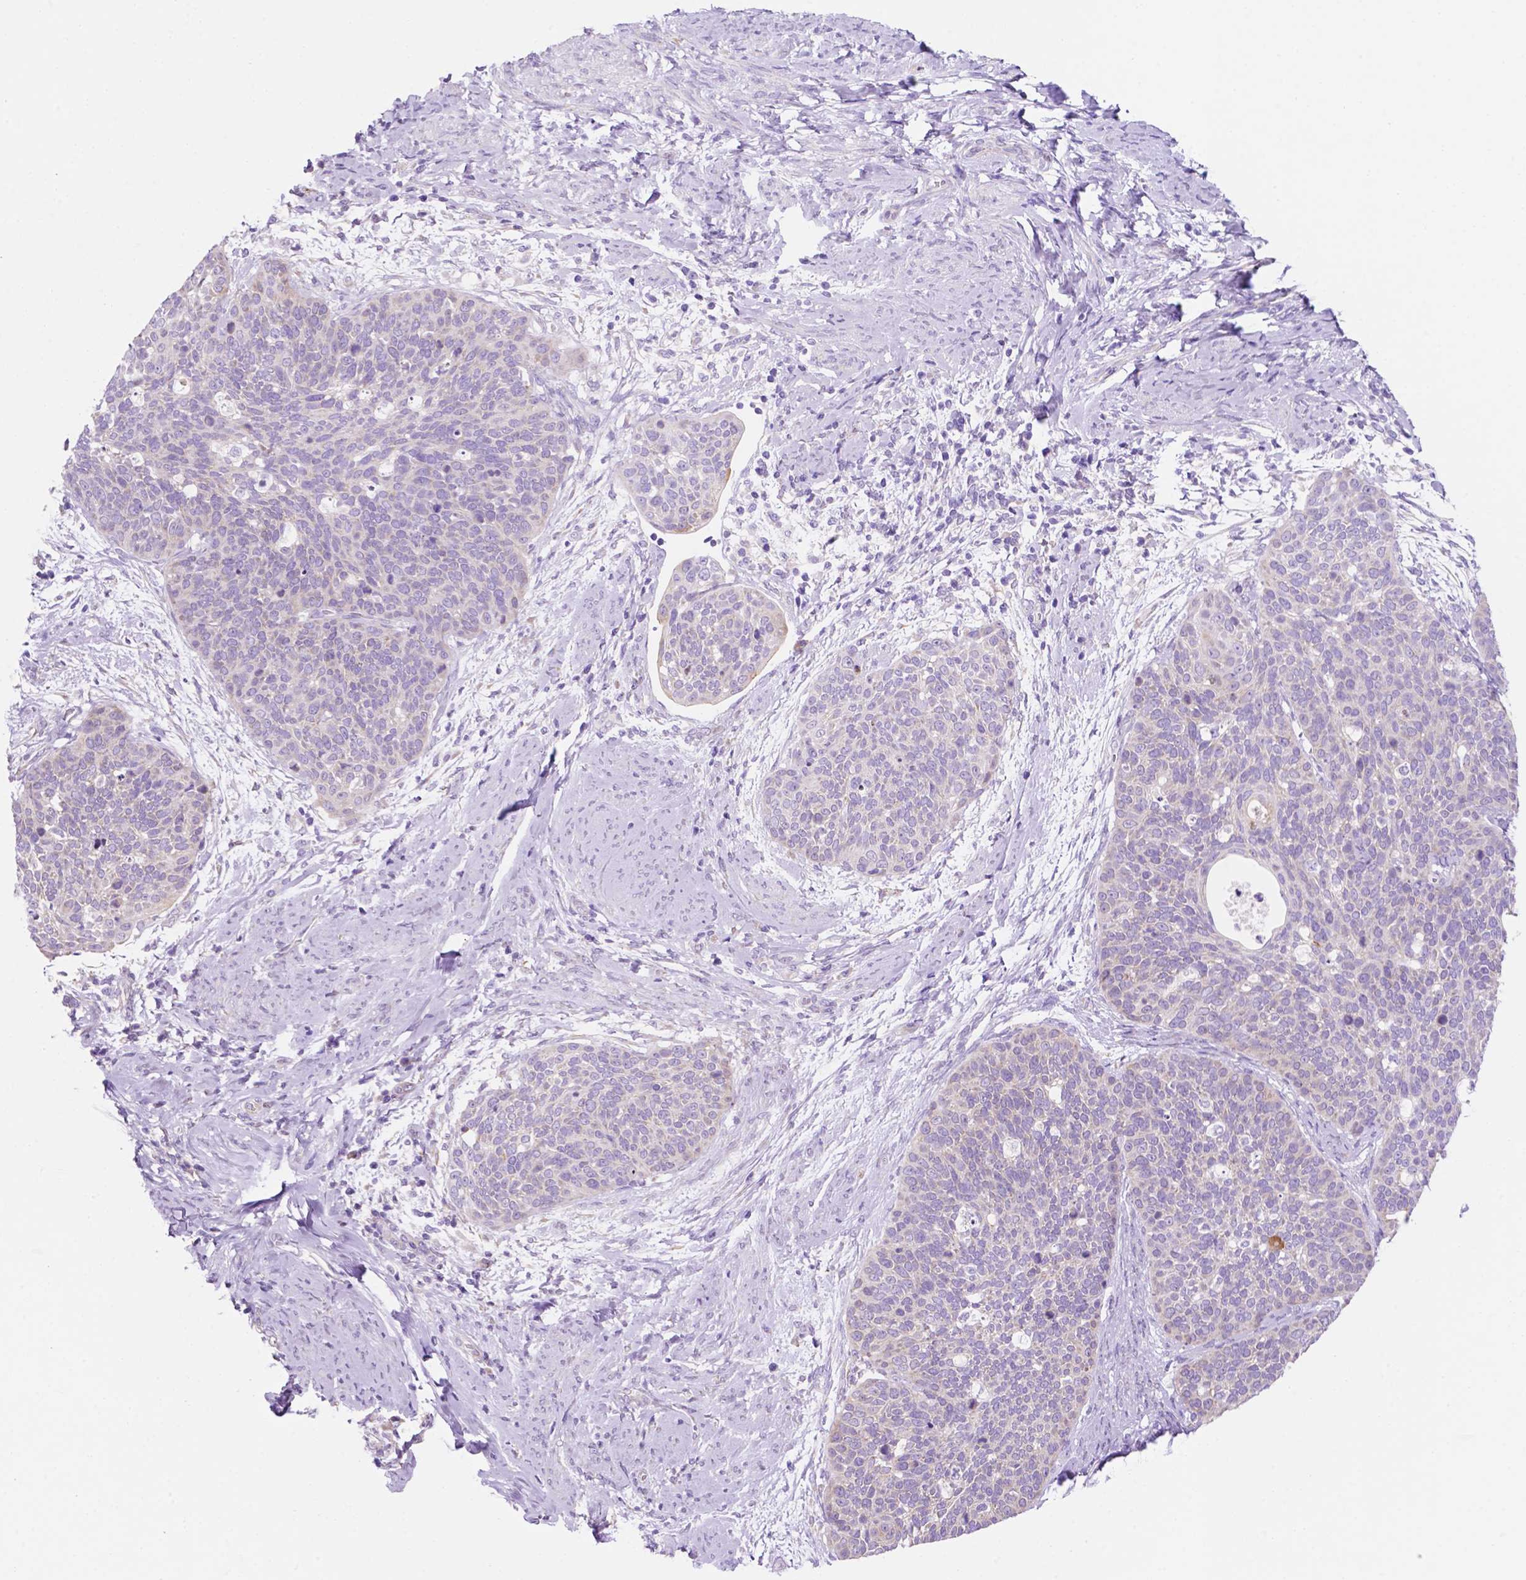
{"staining": {"intensity": "negative", "quantity": "none", "location": "none"}, "tissue": "cervical cancer", "cell_type": "Tumor cells", "image_type": "cancer", "snomed": [{"axis": "morphology", "description": "Squamous cell carcinoma, NOS"}, {"axis": "topography", "description": "Cervix"}], "caption": "This is an immunohistochemistry (IHC) image of cervical squamous cell carcinoma. There is no expression in tumor cells.", "gene": "CEACAM7", "patient": {"sex": "female", "age": 69}}